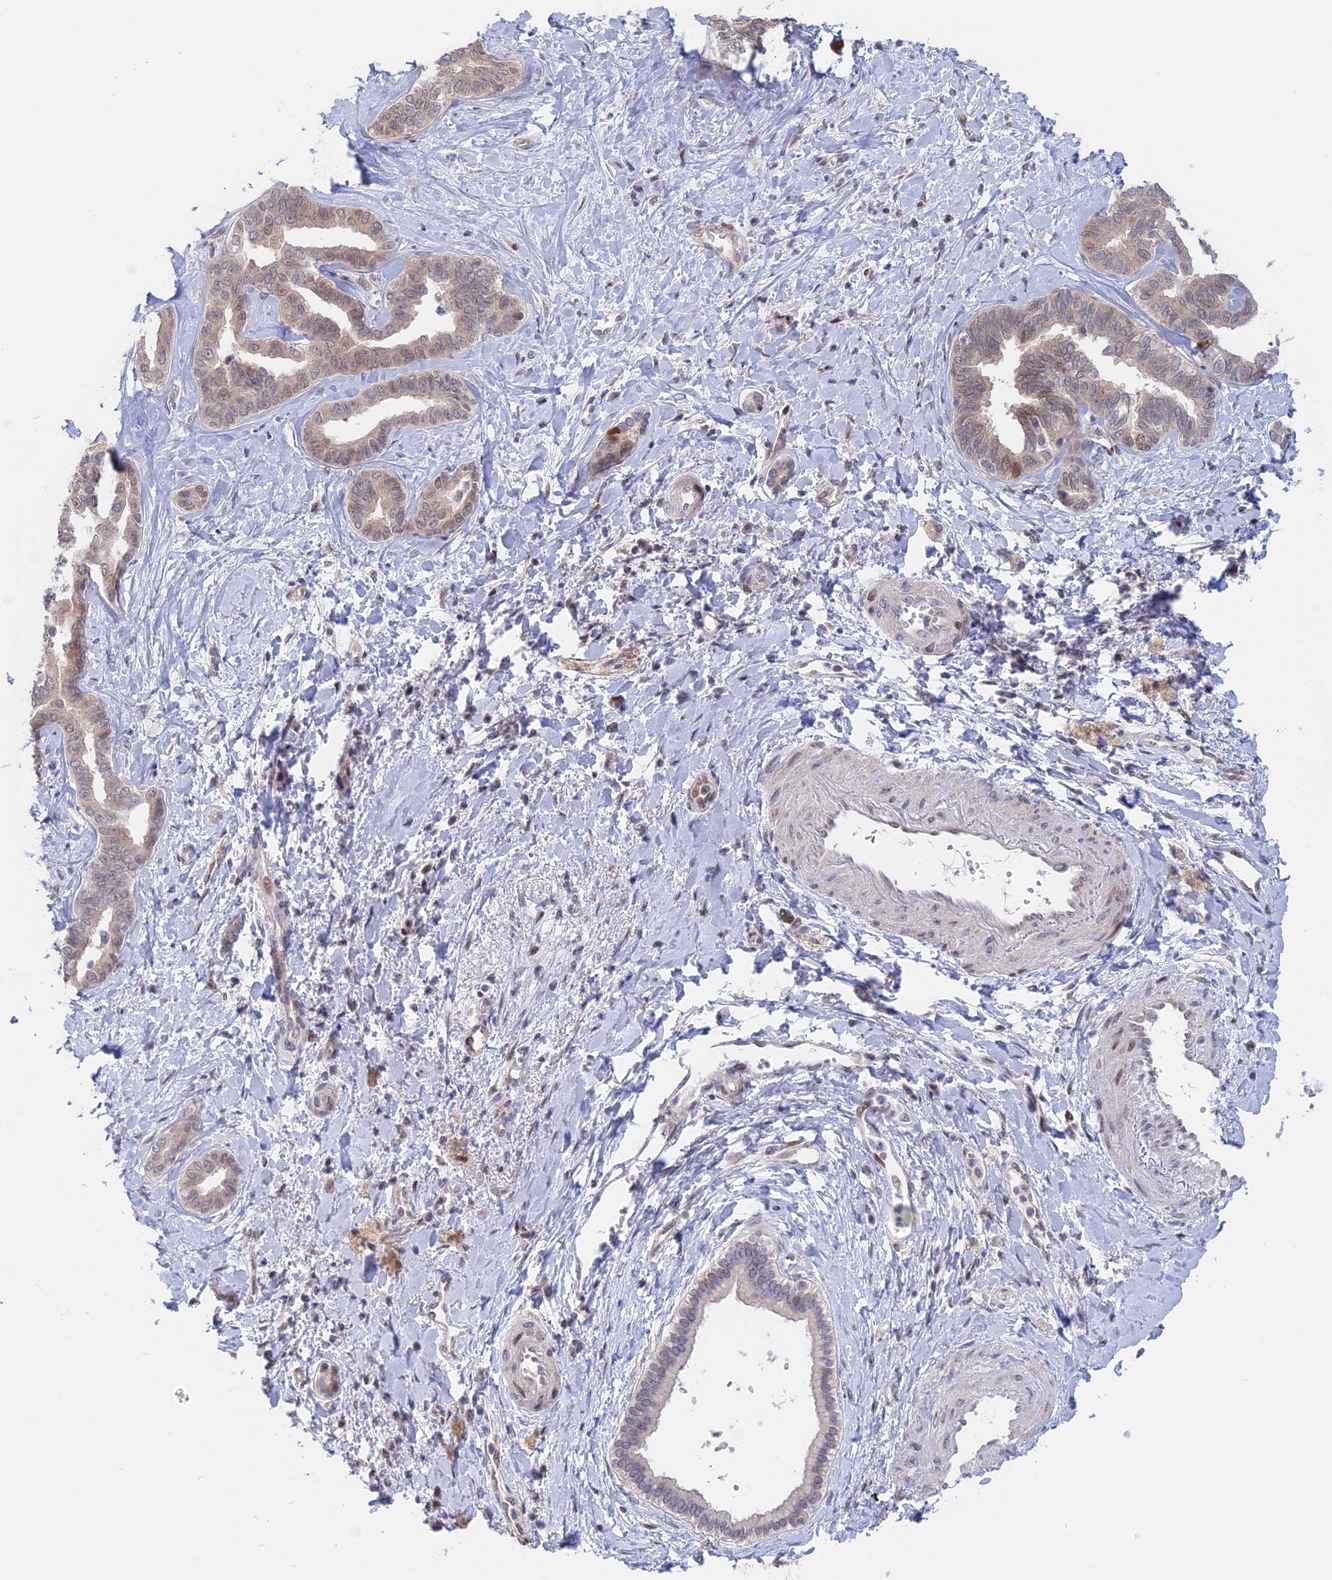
{"staining": {"intensity": "weak", "quantity": "<25%", "location": "nuclear"}, "tissue": "liver cancer", "cell_type": "Tumor cells", "image_type": "cancer", "snomed": [{"axis": "morphology", "description": "Cholangiocarcinoma"}, {"axis": "topography", "description": "Liver"}], "caption": "Immunohistochemistry photomicrograph of human liver cholangiocarcinoma stained for a protein (brown), which reveals no staining in tumor cells.", "gene": "GSKIP", "patient": {"sex": "female", "age": 77}}